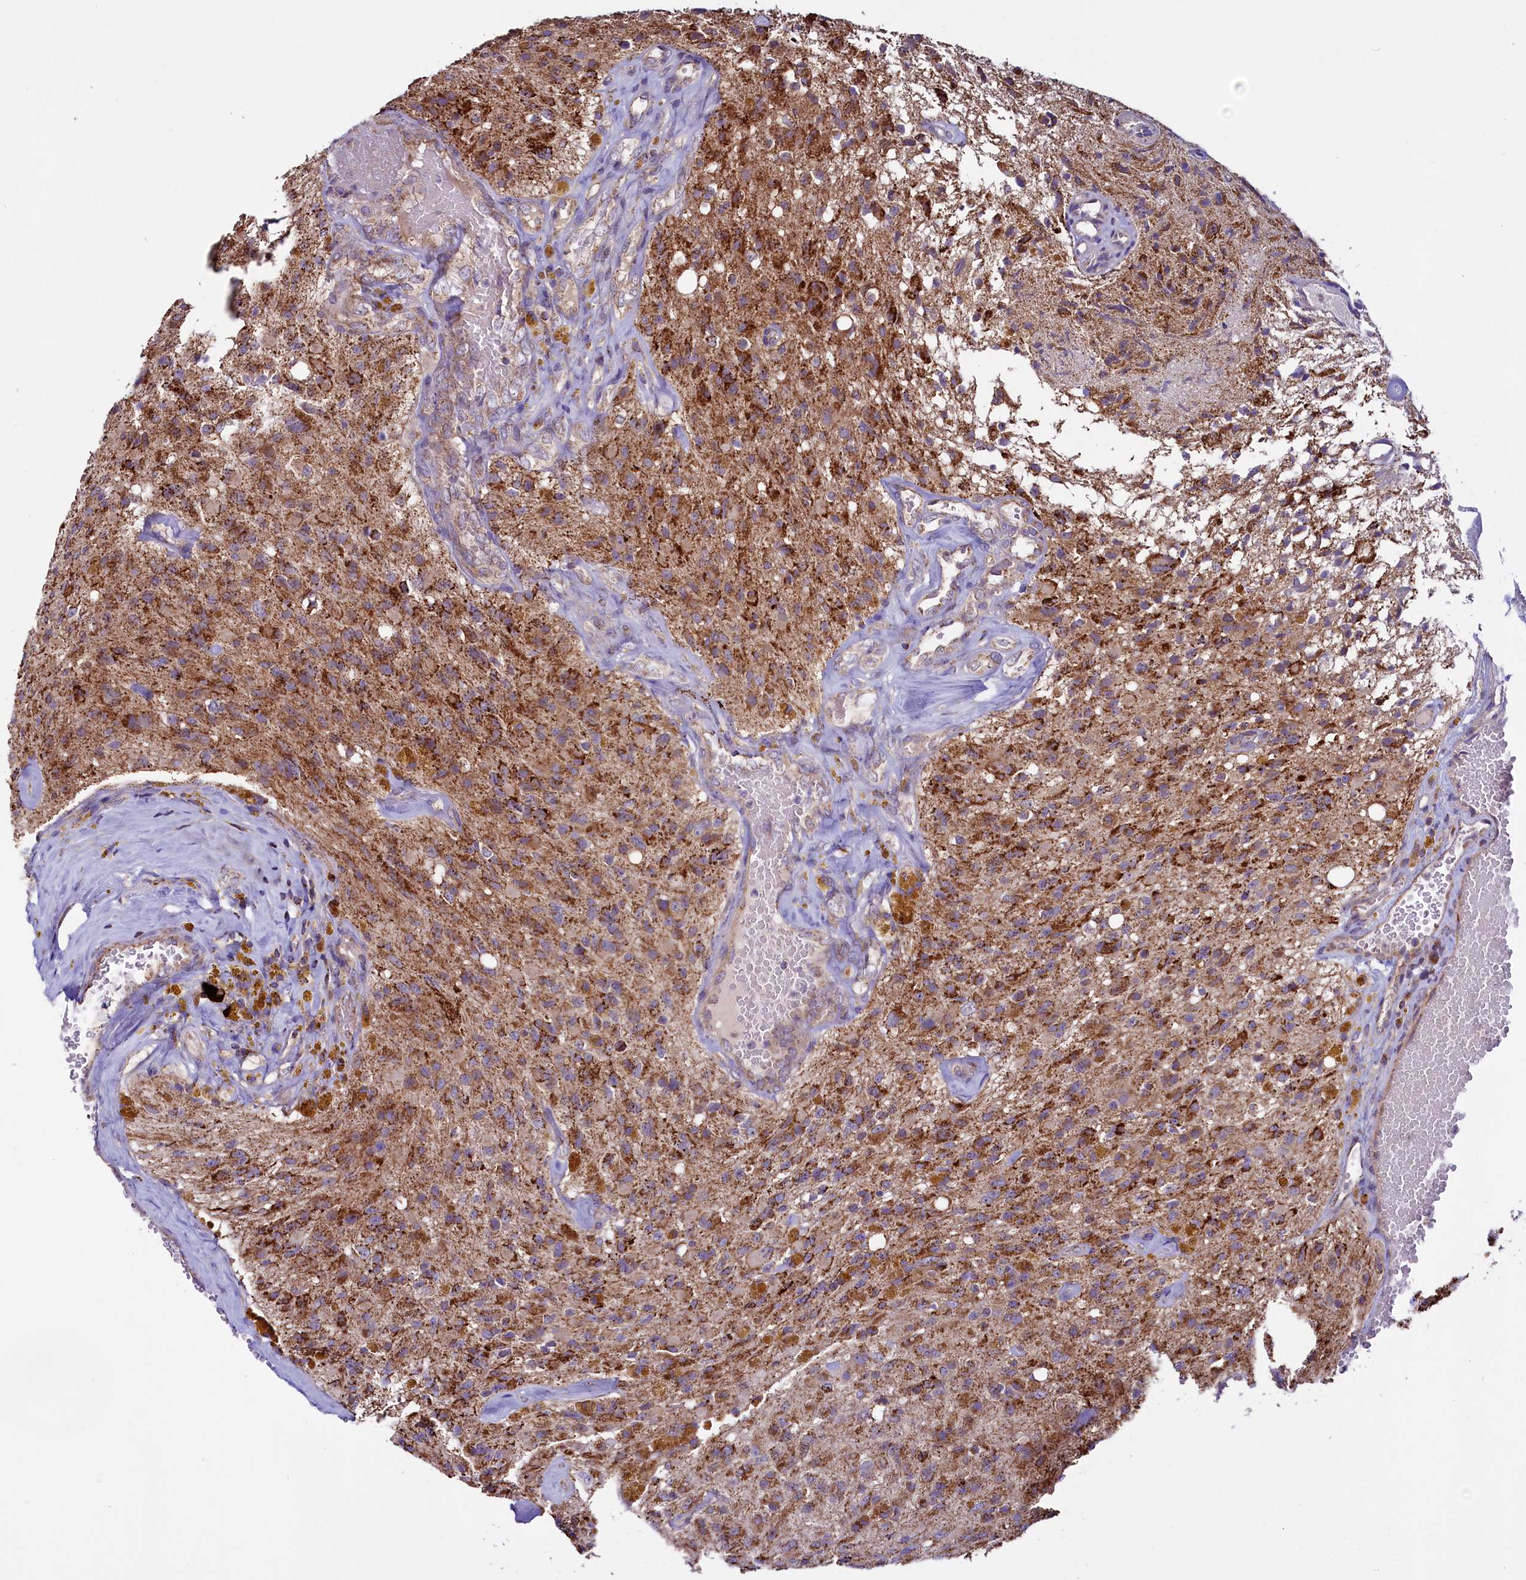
{"staining": {"intensity": "moderate", "quantity": ">75%", "location": "cytoplasmic/membranous"}, "tissue": "glioma", "cell_type": "Tumor cells", "image_type": "cancer", "snomed": [{"axis": "morphology", "description": "Glioma, malignant, High grade"}, {"axis": "topography", "description": "Brain"}], "caption": "Approximately >75% of tumor cells in malignant glioma (high-grade) display moderate cytoplasmic/membranous protein staining as visualized by brown immunohistochemical staining.", "gene": "STARD5", "patient": {"sex": "male", "age": 69}}